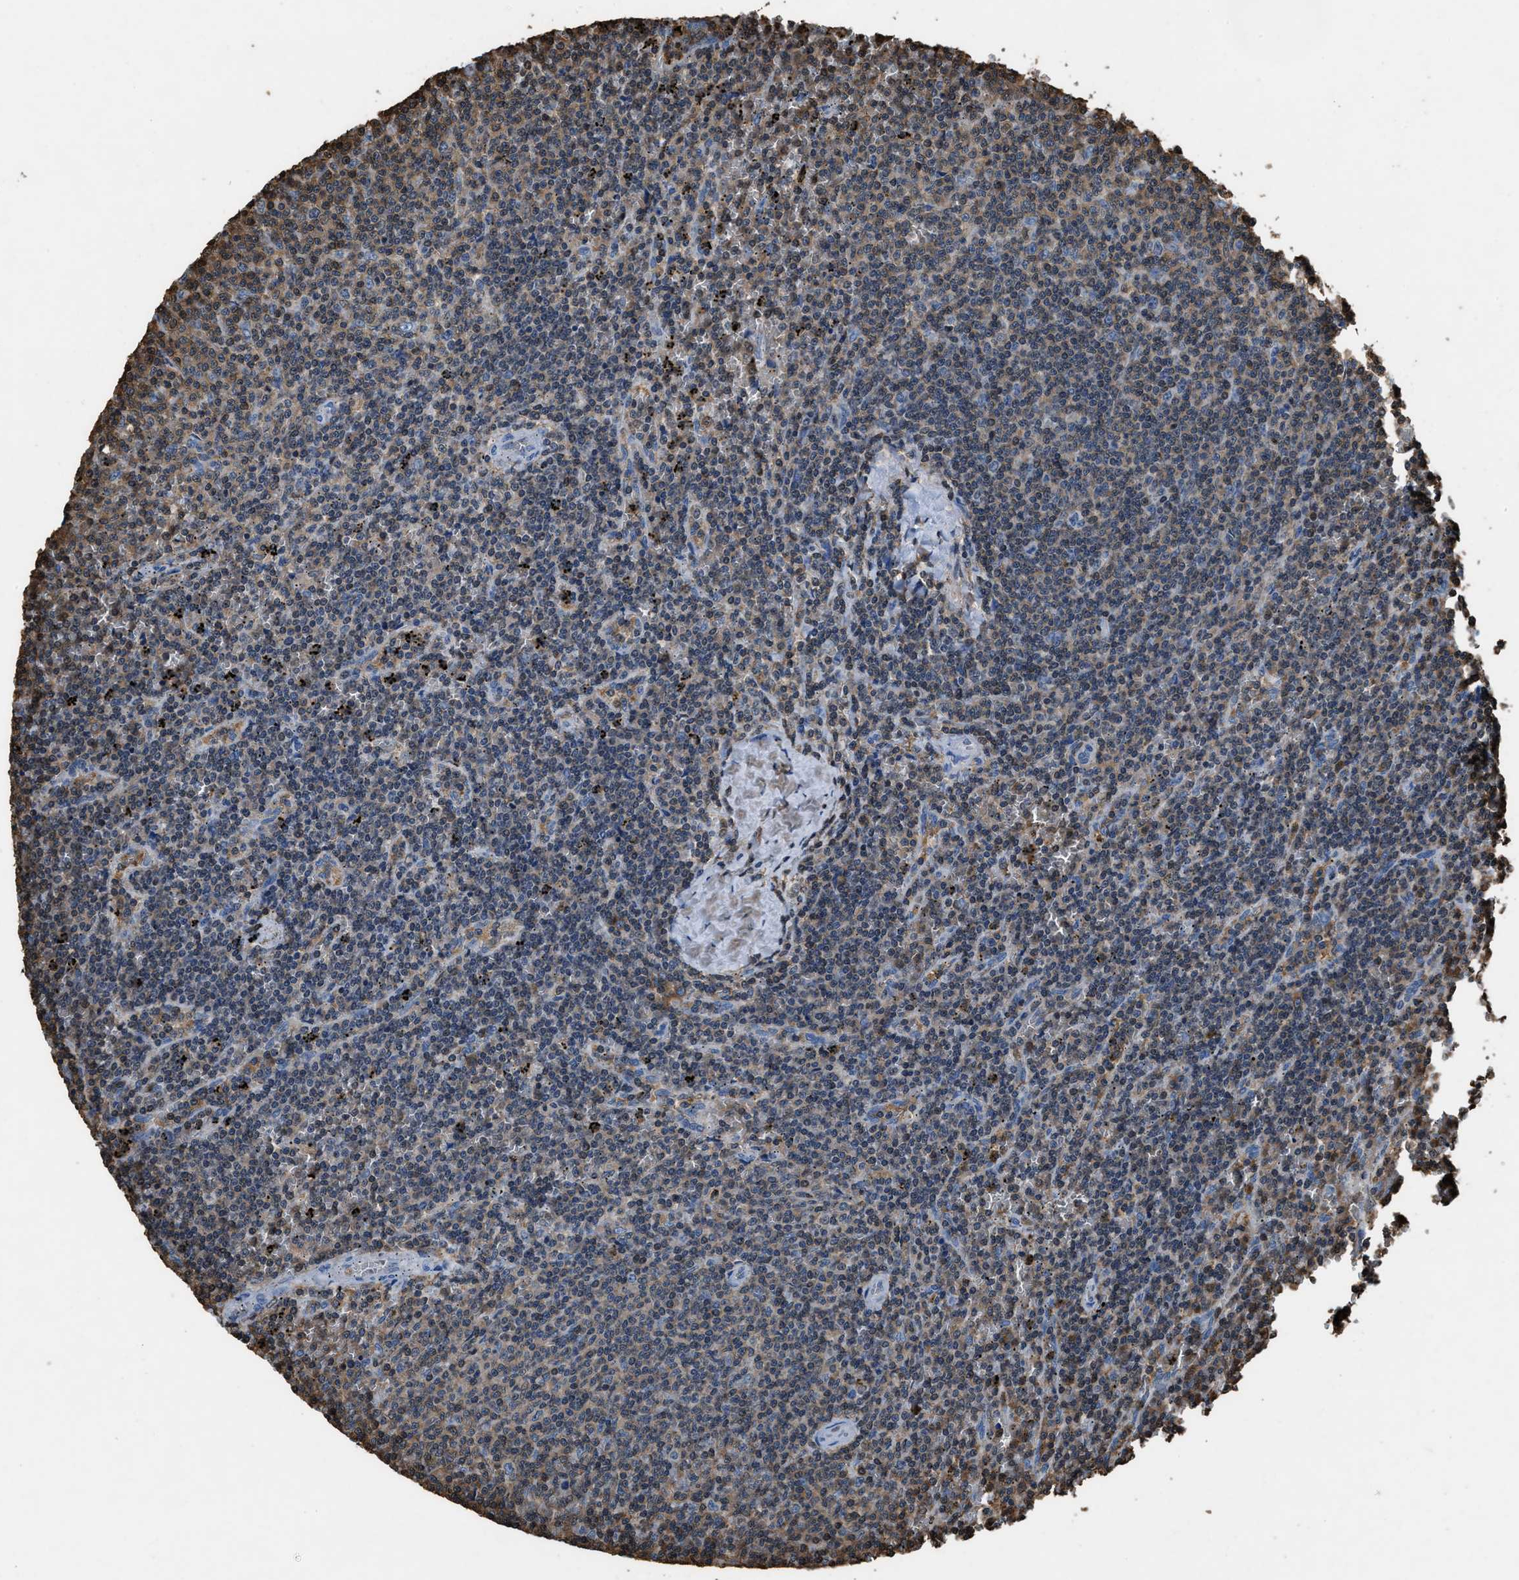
{"staining": {"intensity": "weak", "quantity": "<25%", "location": "cytoplasmic/membranous"}, "tissue": "lymphoma", "cell_type": "Tumor cells", "image_type": "cancer", "snomed": [{"axis": "morphology", "description": "Malignant lymphoma, non-Hodgkin's type, Low grade"}, {"axis": "topography", "description": "Spleen"}], "caption": "High power microscopy photomicrograph of an immunohistochemistry (IHC) histopathology image of lymphoma, revealing no significant staining in tumor cells. (Brightfield microscopy of DAB (3,3'-diaminobenzidine) immunohistochemistry (IHC) at high magnification).", "gene": "ARHGDIB", "patient": {"sex": "female", "age": 50}}